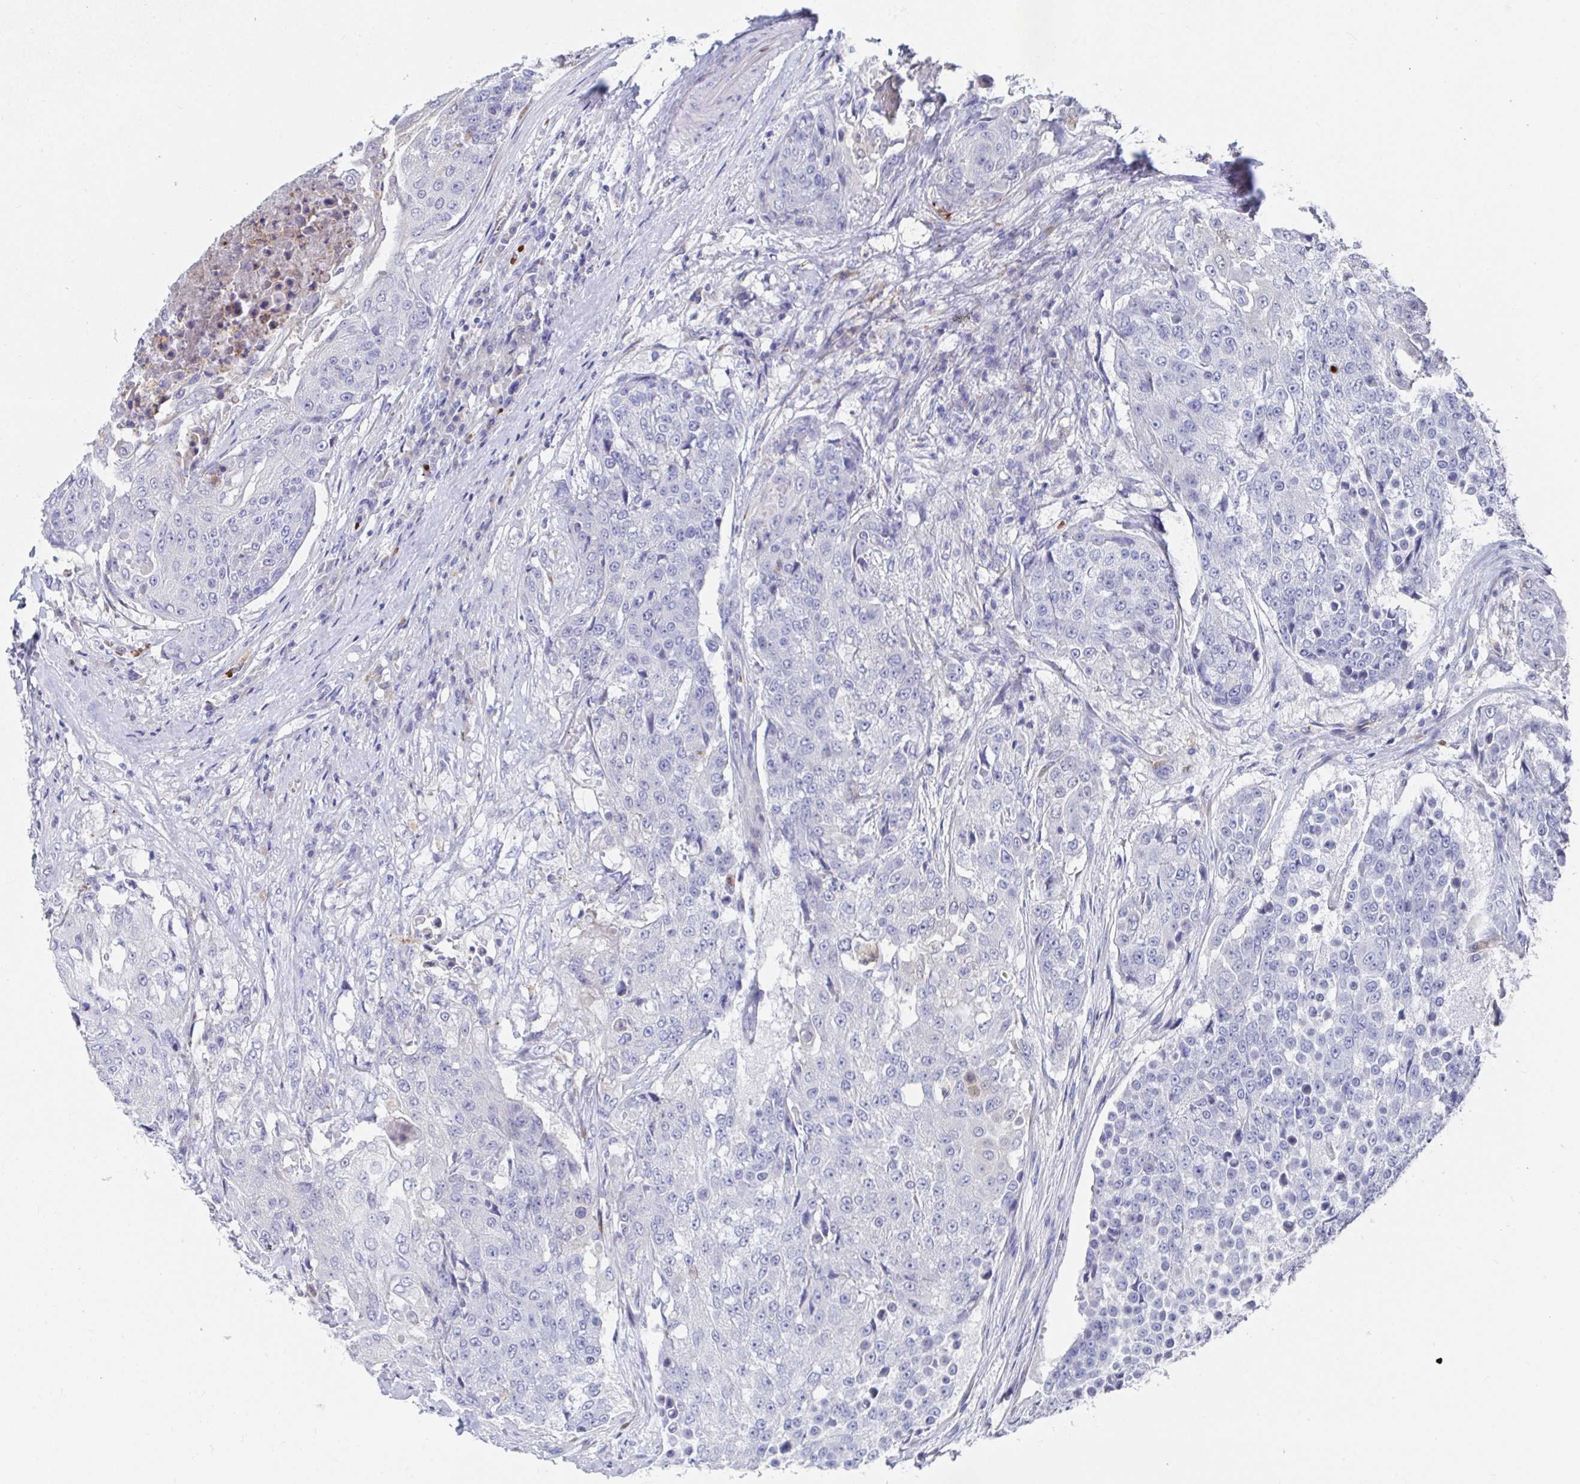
{"staining": {"intensity": "negative", "quantity": "none", "location": "none"}, "tissue": "urothelial cancer", "cell_type": "Tumor cells", "image_type": "cancer", "snomed": [{"axis": "morphology", "description": "Urothelial carcinoma, High grade"}, {"axis": "topography", "description": "Urinary bladder"}], "caption": "IHC of human urothelial cancer demonstrates no expression in tumor cells. (Immunohistochemistry, brightfield microscopy, high magnification).", "gene": "CLDN8", "patient": {"sex": "female", "age": 63}}